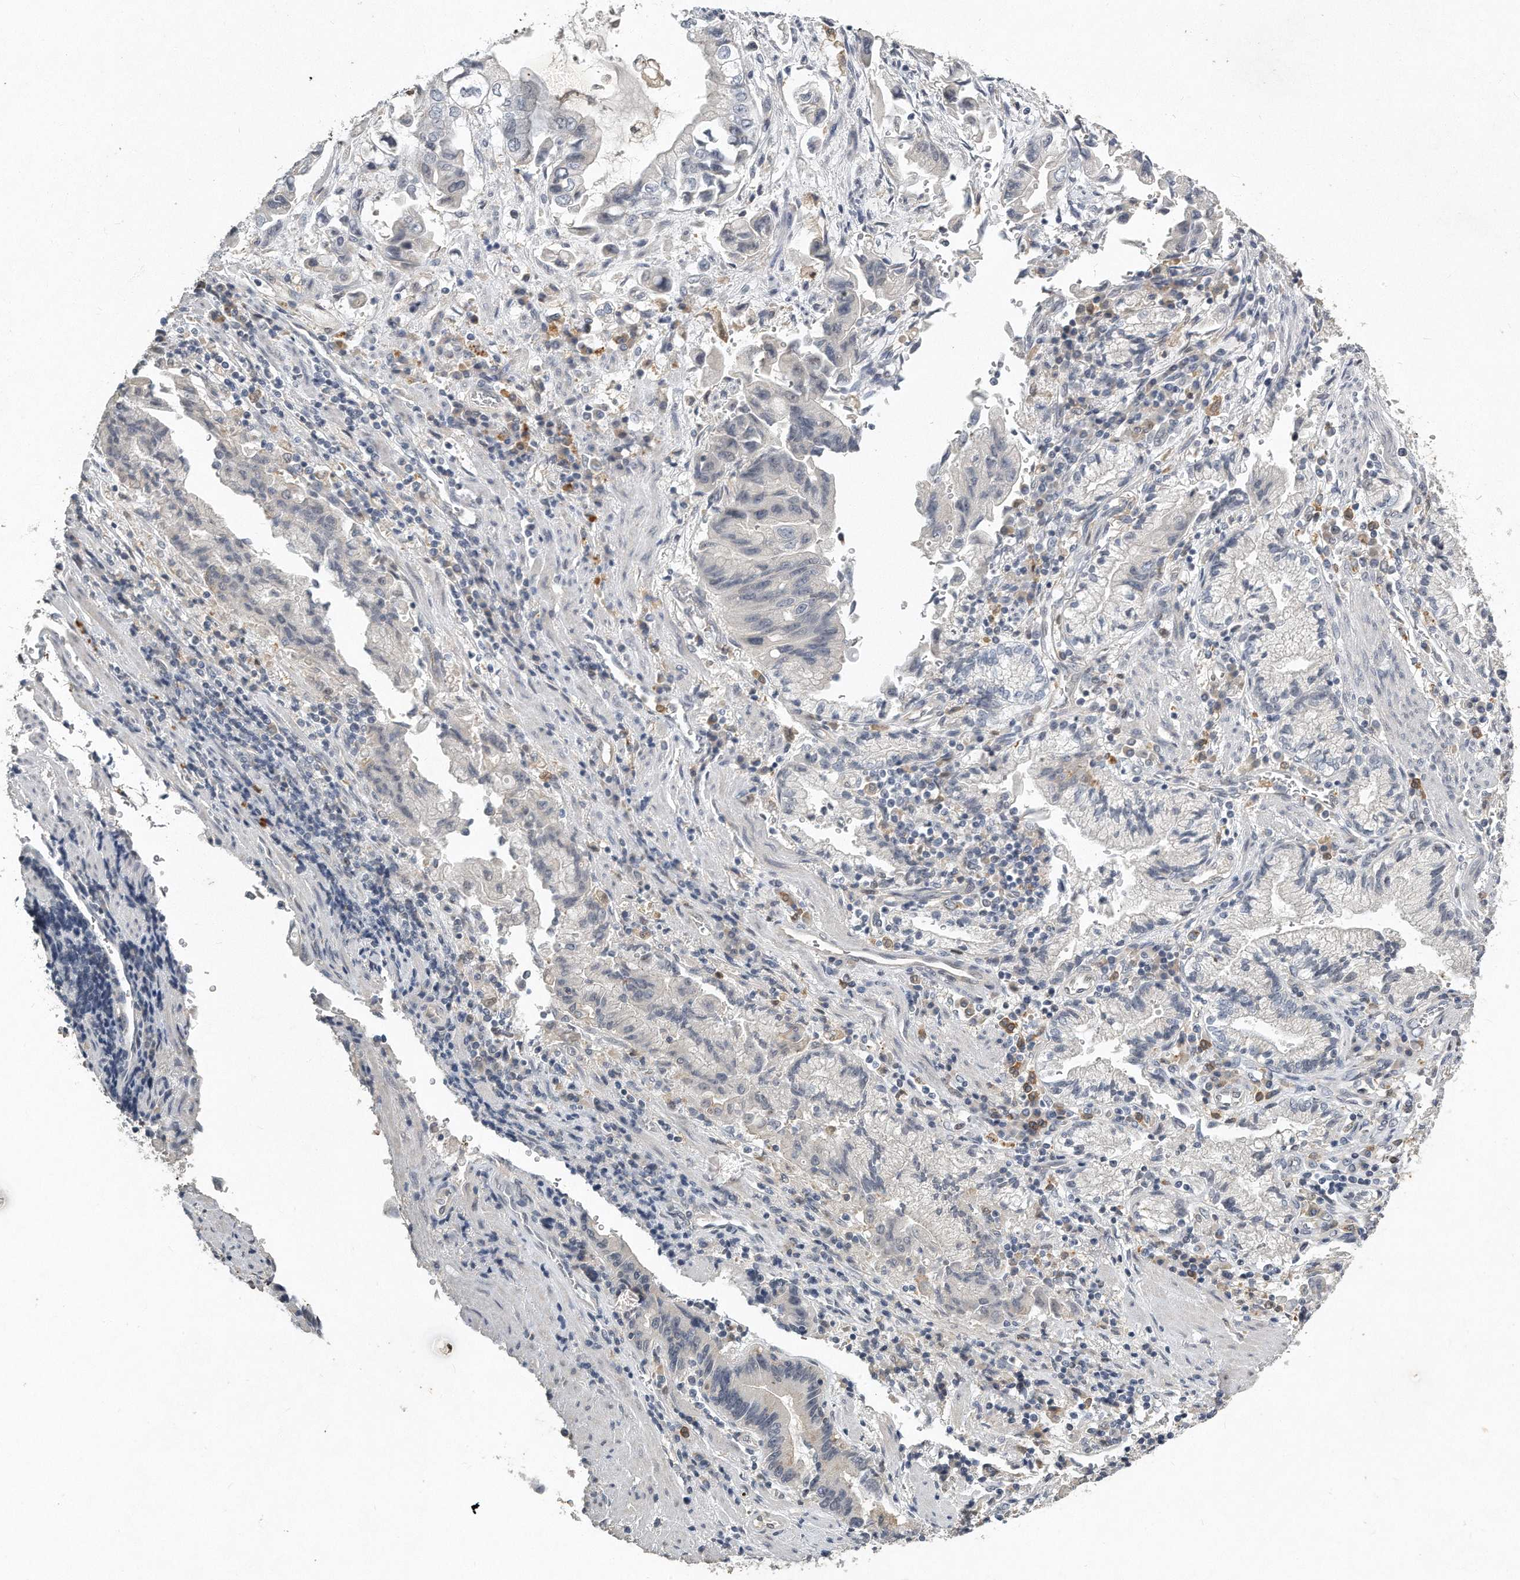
{"staining": {"intensity": "negative", "quantity": "none", "location": "none"}, "tissue": "stomach cancer", "cell_type": "Tumor cells", "image_type": "cancer", "snomed": [{"axis": "morphology", "description": "Adenocarcinoma, NOS"}, {"axis": "topography", "description": "Stomach"}], "caption": "Immunohistochemistry photomicrograph of neoplastic tissue: human stomach cancer stained with DAB (3,3'-diaminobenzidine) displays no significant protein staining in tumor cells.", "gene": "CAMK1", "patient": {"sex": "male", "age": 62}}